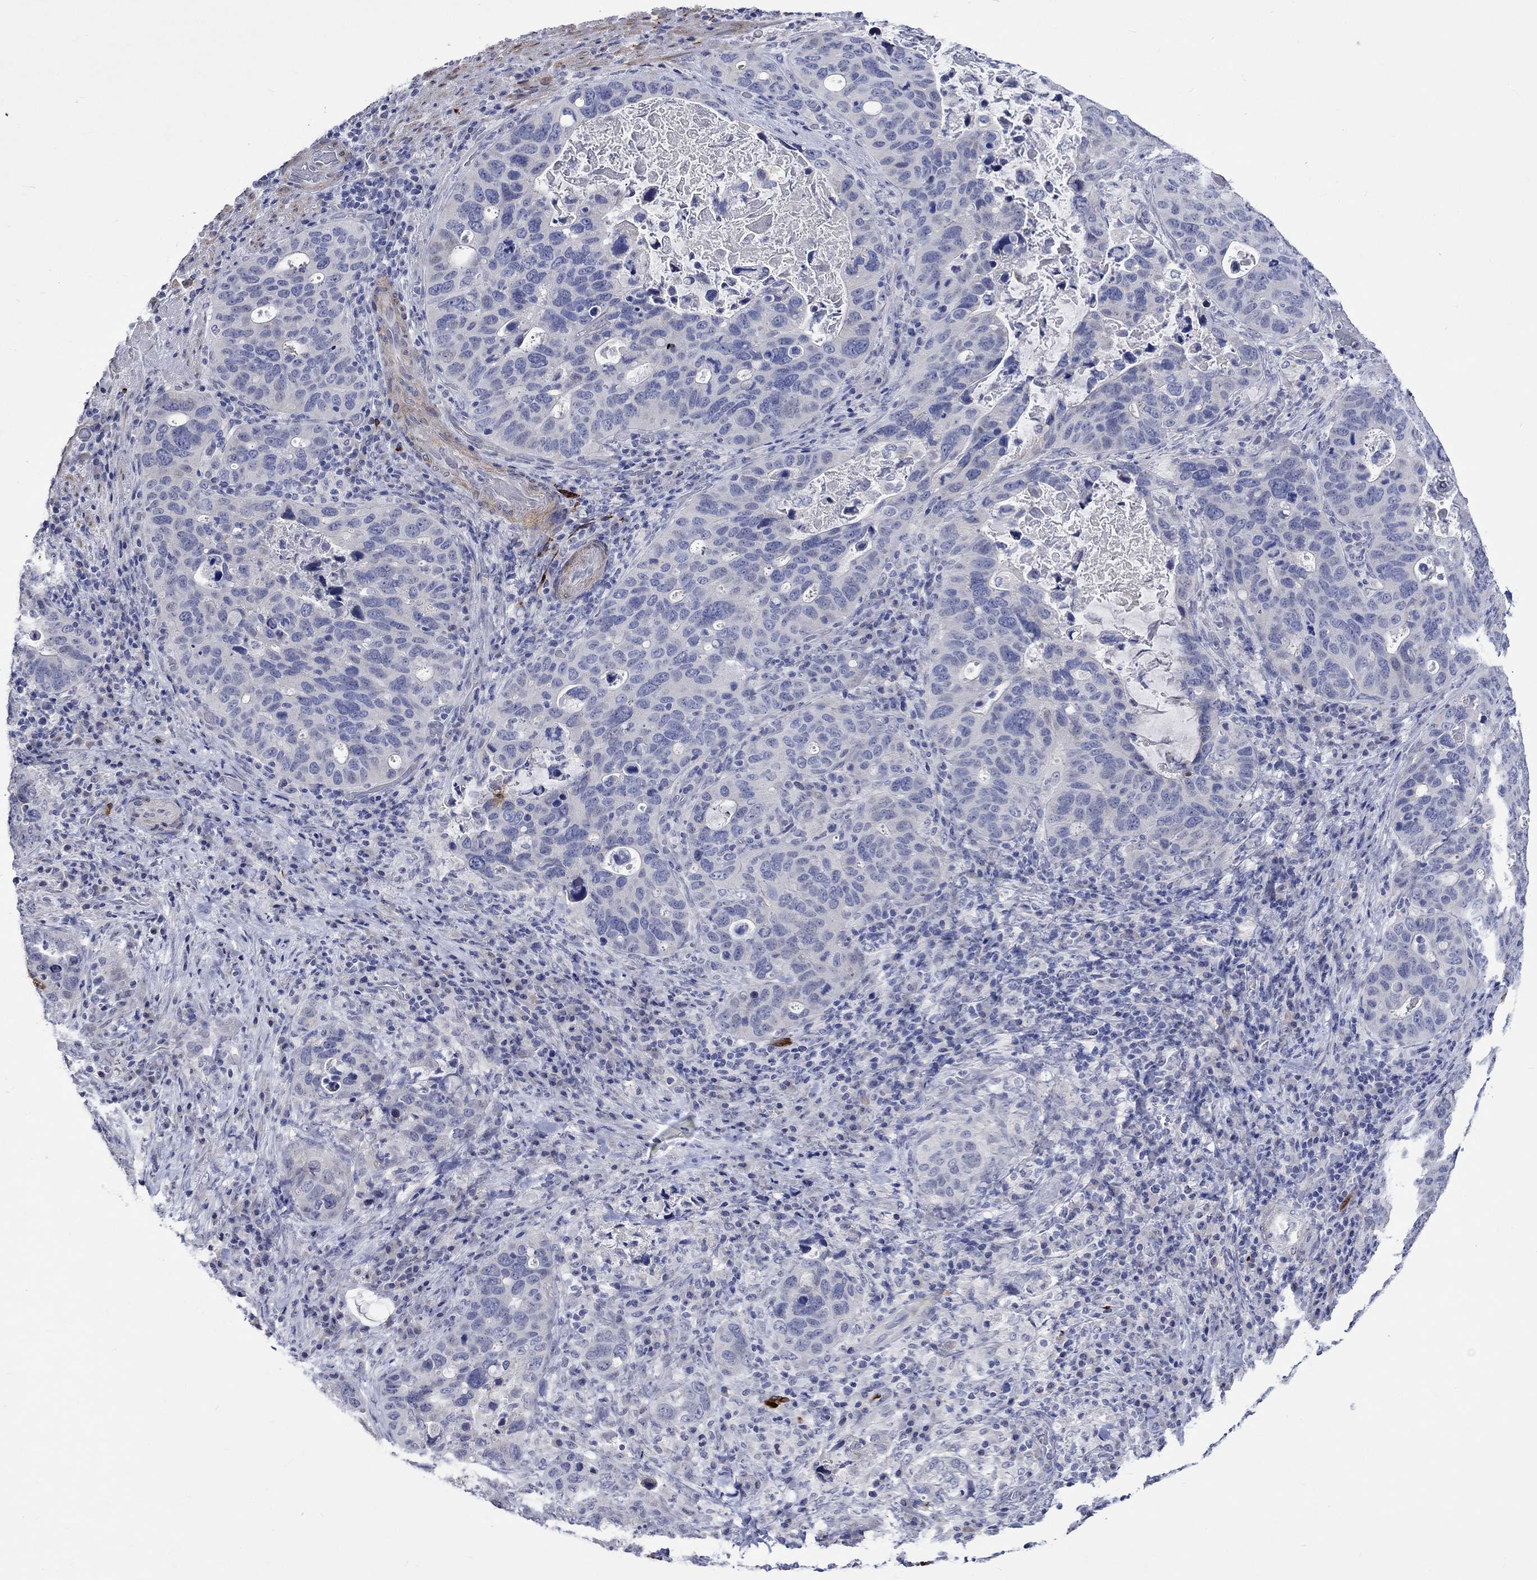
{"staining": {"intensity": "negative", "quantity": "none", "location": "none"}, "tissue": "stomach cancer", "cell_type": "Tumor cells", "image_type": "cancer", "snomed": [{"axis": "morphology", "description": "Adenocarcinoma, NOS"}, {"axis": "topography", "description": "Stomach"}], "caption": "High magnification brightfield microscopy of adenocarcinoma (stomach) stained with DAB (3,3'-diaminobenzidine) (brown) and counterstained with hematoxylin (blue): tumor cells show no significant expression.", "gene": "CRYAB", "patient": {"sex": "male", "age": 54}}